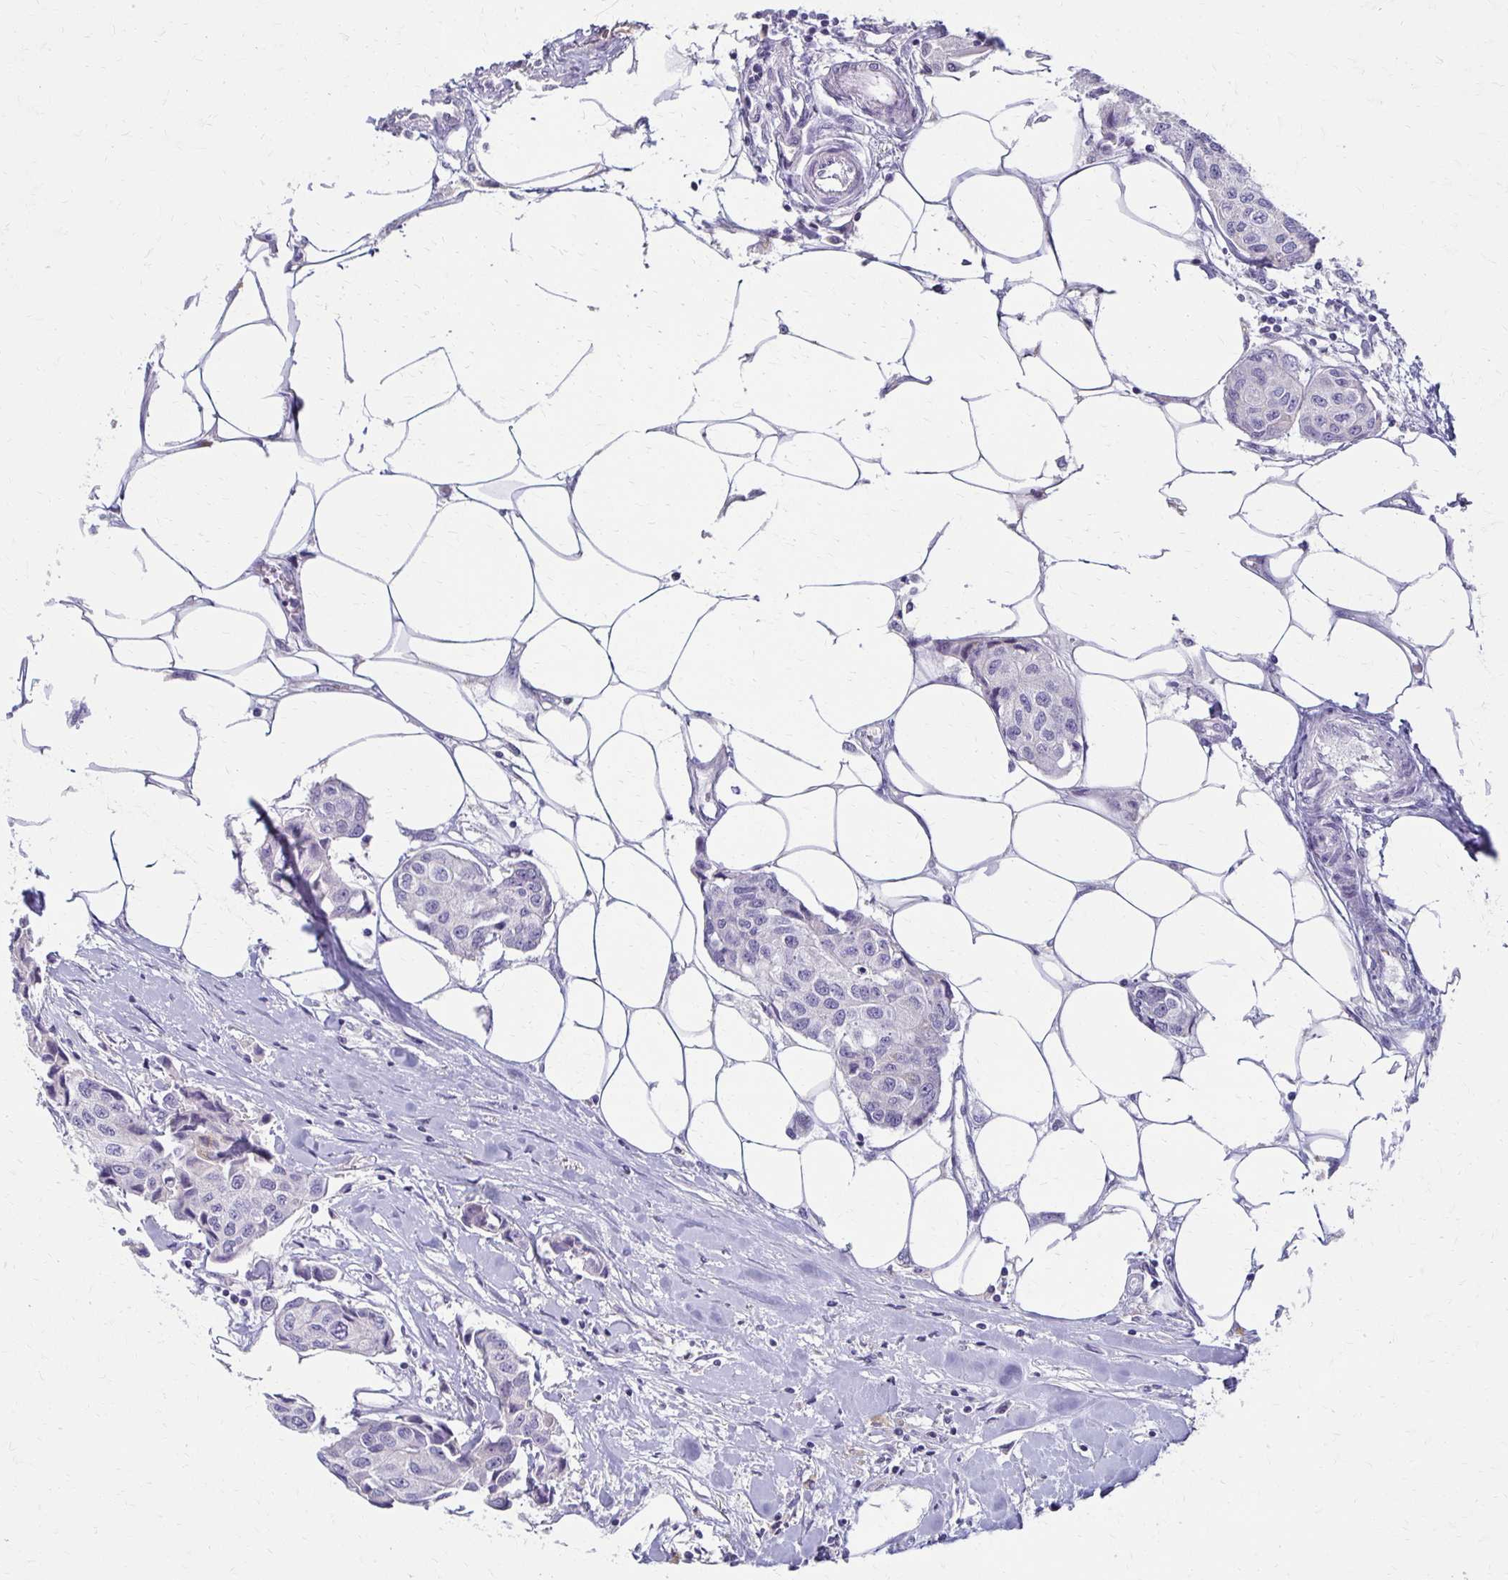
{"staining": {"intensity": "negative", "quantity": "none", "location": "none"}, "tissue": "breast cancer", "cell_type": "Tumor cells", "image_type": "cancer", "snomed": [{"axis": "morphology", "description": "Duct carcinoma"}, {"axis": "topography", "description": "Breast"}, {"axis": "topography", "description": "Lymph node"}], "caption": "The histopathology image demonstrates no staining of tumor cells in breast invasive ductal carcinoma. Brightfield microscopy of IHC stained with DAB (brown) and hematoxylin (blue), captured at high magnification.", "gene": "BBS12", "patient": {"sex": "female", "age": 80}}